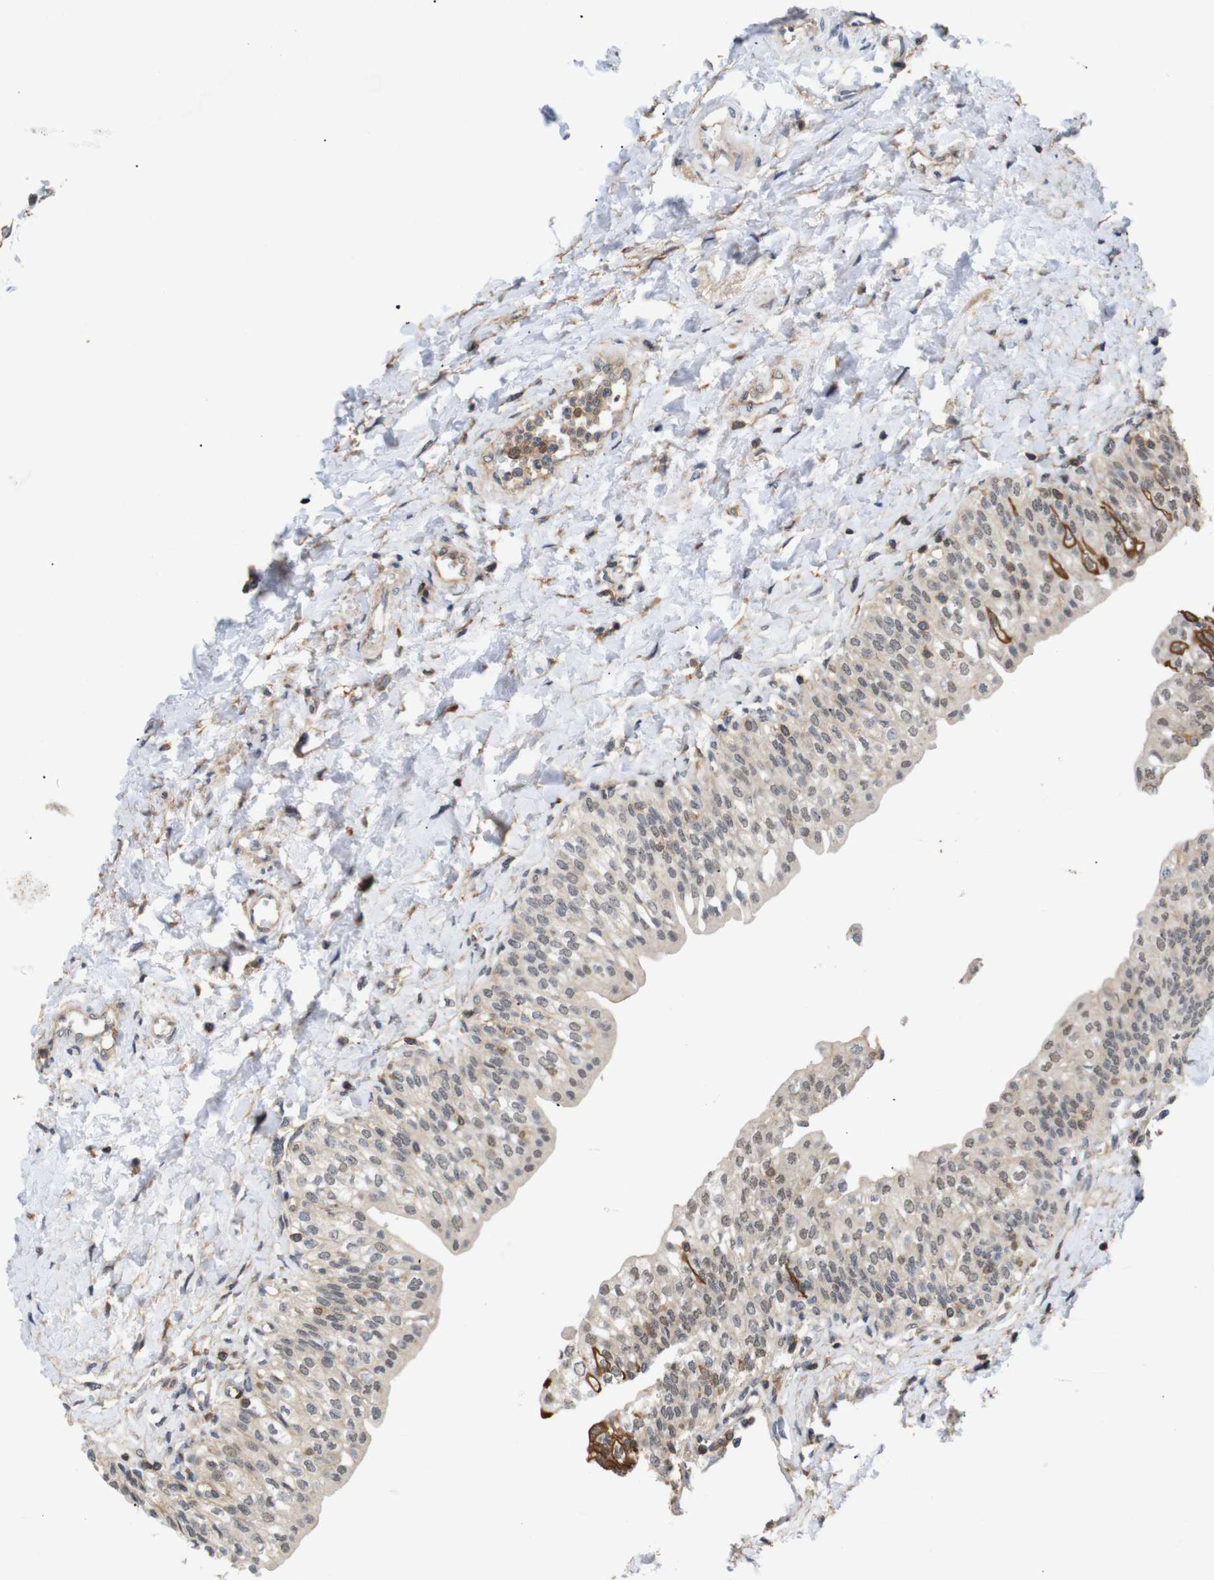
{"staining": {"intensity": "moderate", "quantity": ">75%", "location": "cytoplasmic/membranous"}, "tissue": "urinary bladder", "cell_type": "Urothelial cells", "image_type": "normal", "snomed": [{"axis": "morphology", "description": "Normal tissue, NOS"}, {"axis": "topography", "description": "Urinary bladder"}], "caption": "Urinary bladder stained with immunohistochemistry (IHC) demonstrates moderate cytoplasmic/membranous expression in about >75% of urothelial cells. (Stains: DAB (3,3'-diaminobenzidine) in brown, nuclei in blue, Microscopy: brightfield microscopy at high magnification).", "gene": "BRWD3", "patient": {"sex": "male", "age": 55}}